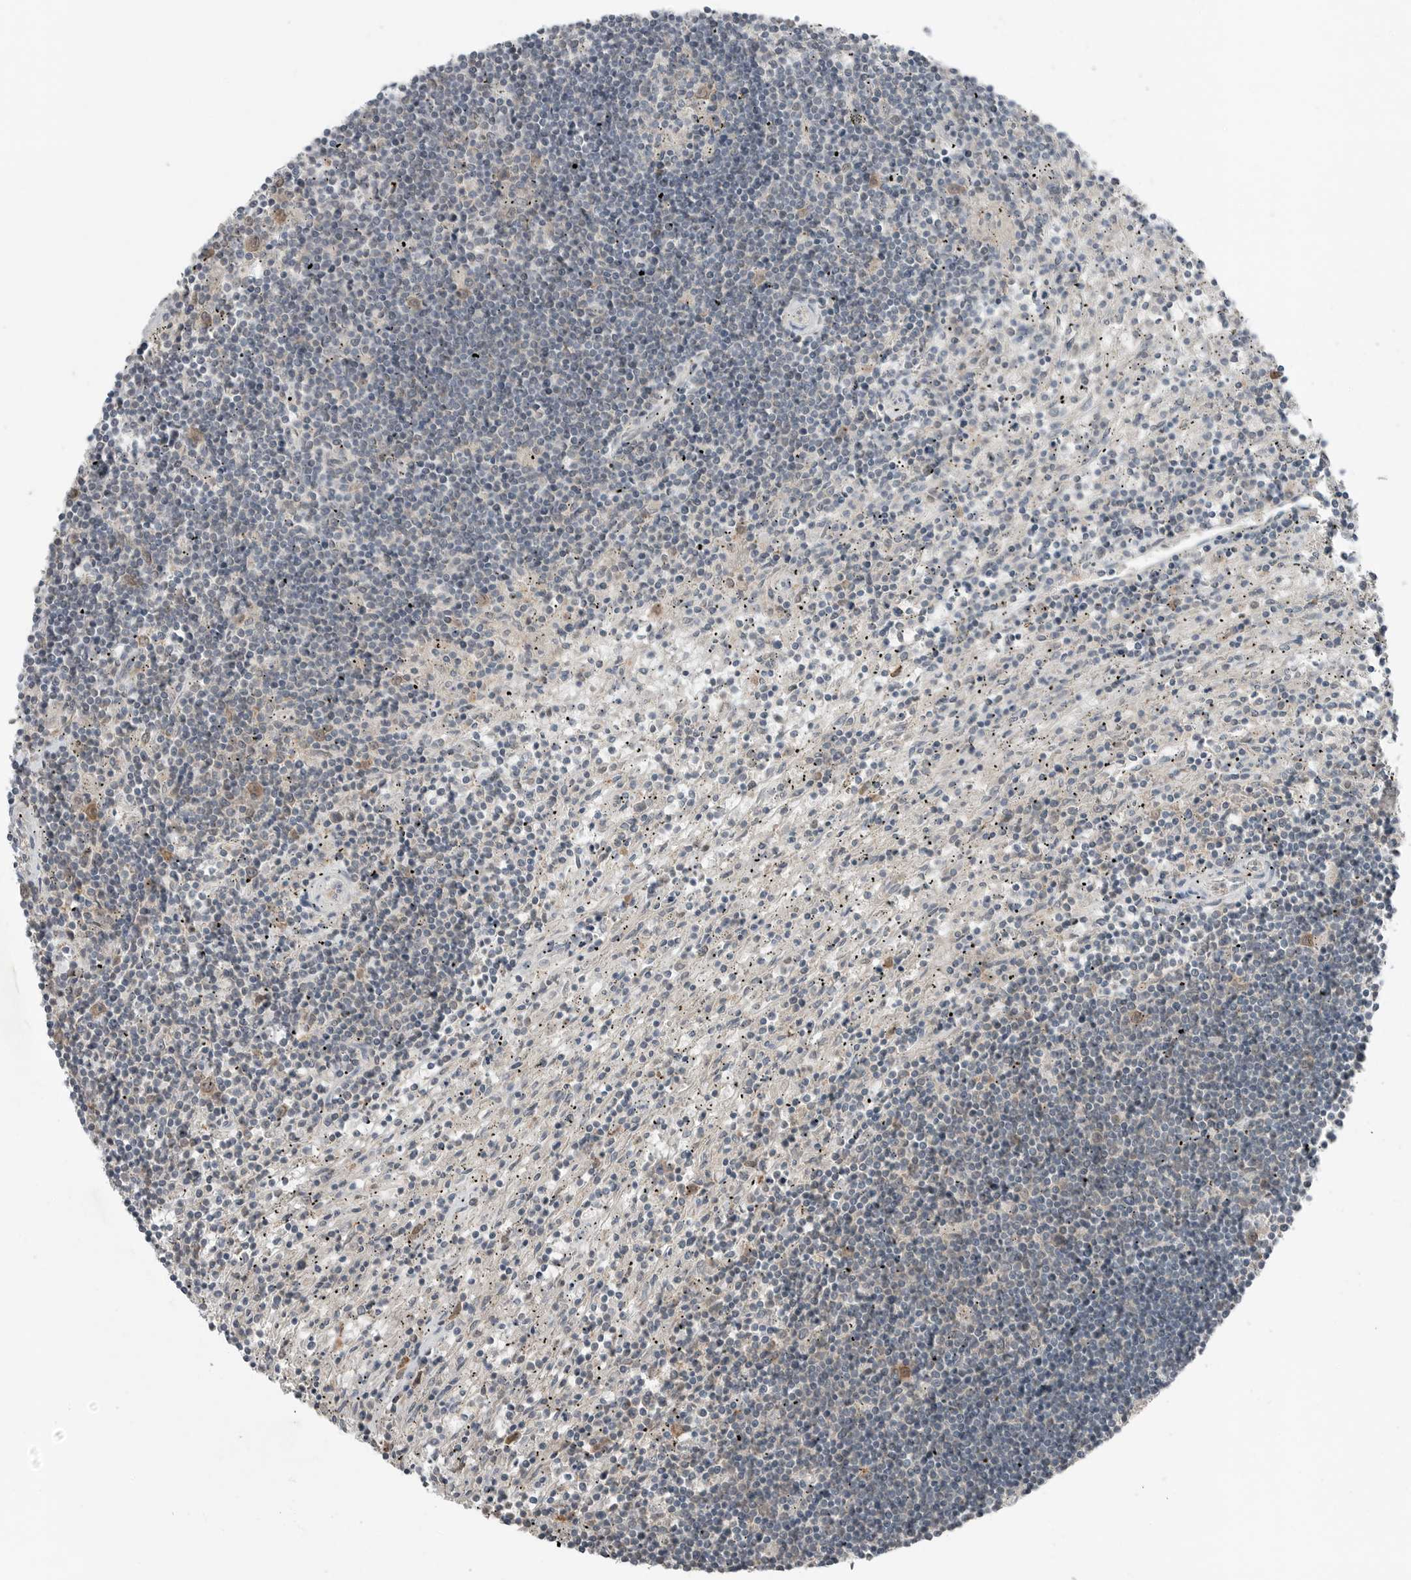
{"staining": {"intensity": "negative", "quantity": "none", "location": "none"}, "tissue": "lymphoma", "cell_type": "Tumor cells", "image_type": "cancer", "snomed": [{"axis": "morphology", "description": "Malignant lymphoma, non-Hodgkin's type, Low grade"}, {"axis": "topography", "description": "Spleen"}], "caption": "This is an immunohistochemistry image of human malignant lymphoma, non-Hodgkin's type (low-grade). There is no positivity in tumor cells.", "gene": "MFAP3L", "patient": {"sex": "male", "age": 76}}